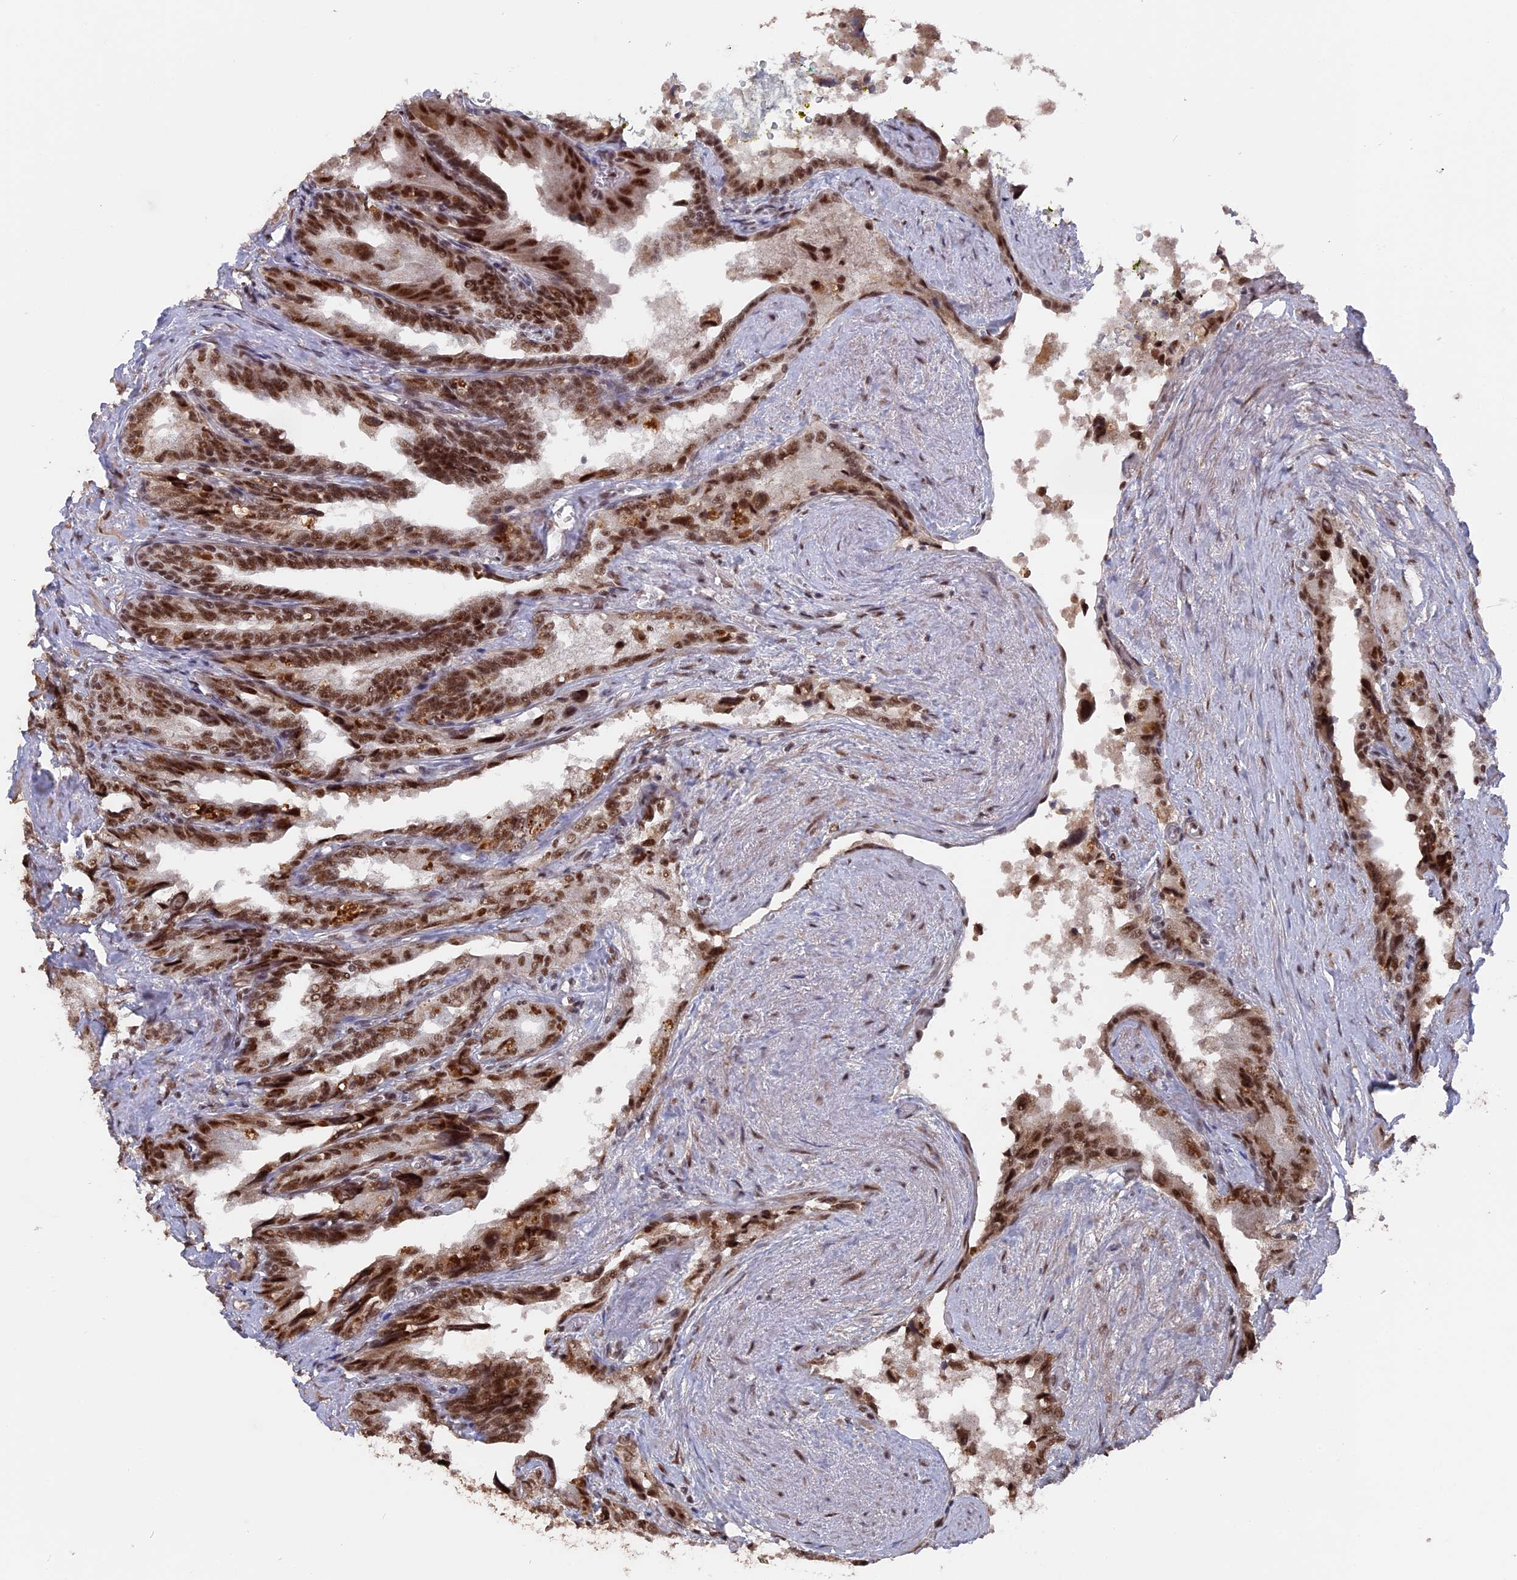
{"staining": {"intensity": "moderate", "quantity": ">75%", "location": "nuclear"}, "tissue": "seminal vesicle", "cell_type": "Glandular cells", "image_type": "normal", "snomed": [{"axis": "morphology", "description": "Normal tissue, NOS"}, {"axis": "topography", "description": "Seminal veicle"}, {"axis": "topography", "description": "Peripheral nerve tissue"}], "caption": "Moderate nuclear positivity is seen in approximately >75% of glandular cells in normal seminal vesicle.", "gene": "SF3A2", "patient": {"sex": "male", "age": 60}}